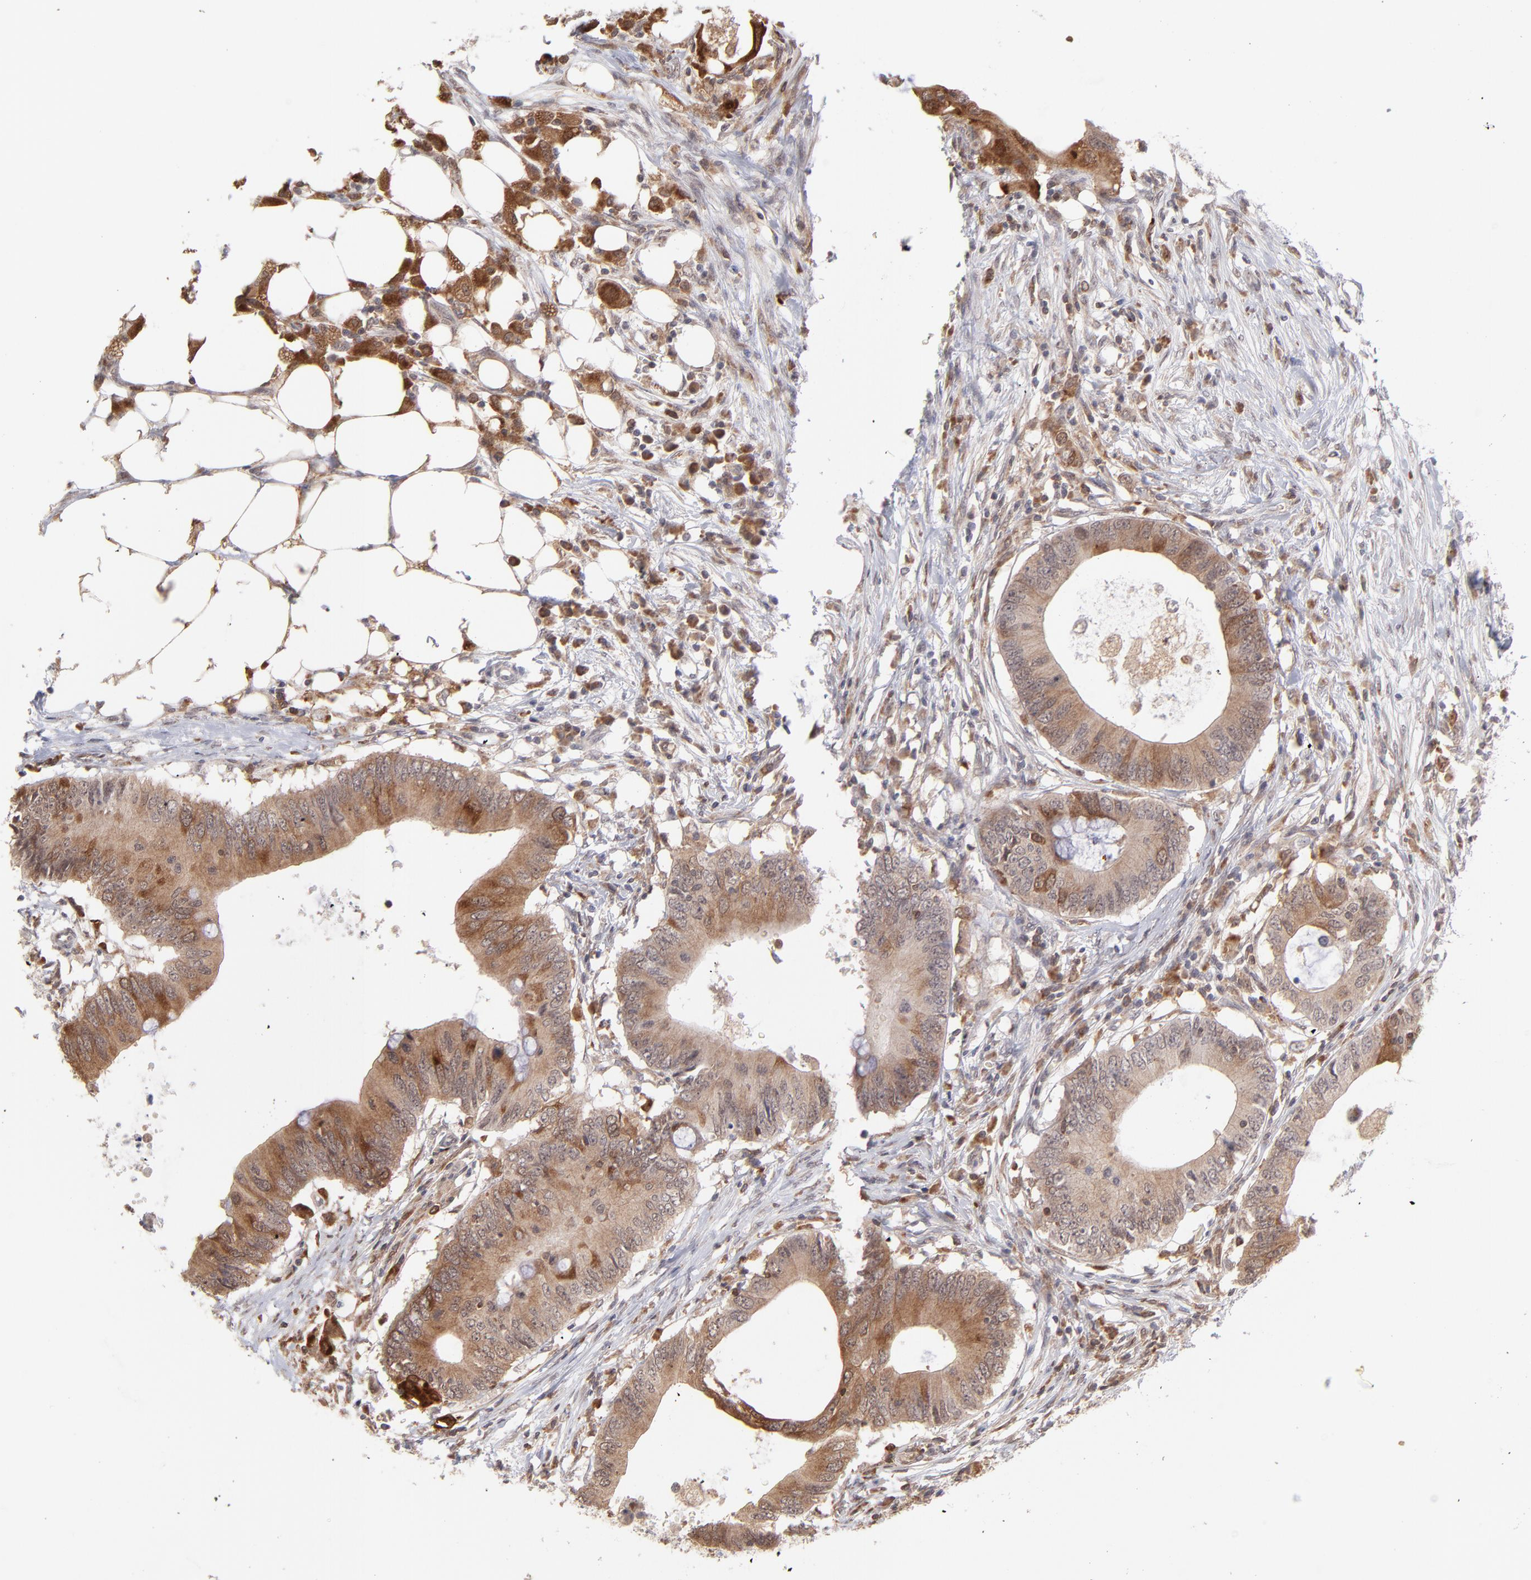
{"staining": {"intensity": "moderate", "quantity": ">75%", "location": "cytoplasmic/membranous"}, "tissue": "colorectal cancer", "cell_type": "Tumor cells", "image_type": "cancer", "snomed": [{"axis": "morphology", "description": "Adenocarcinoma, NOS"}, {"axis": "topography", "description": "Colon"}], "caption": "A histopathology image of human colorectal cancer stained for a protein displays moderate cytoplasmic/membranous brown staining in tumor cells.", "gene": "OAS1", "patient": {"sex": "male", "age": 71}}